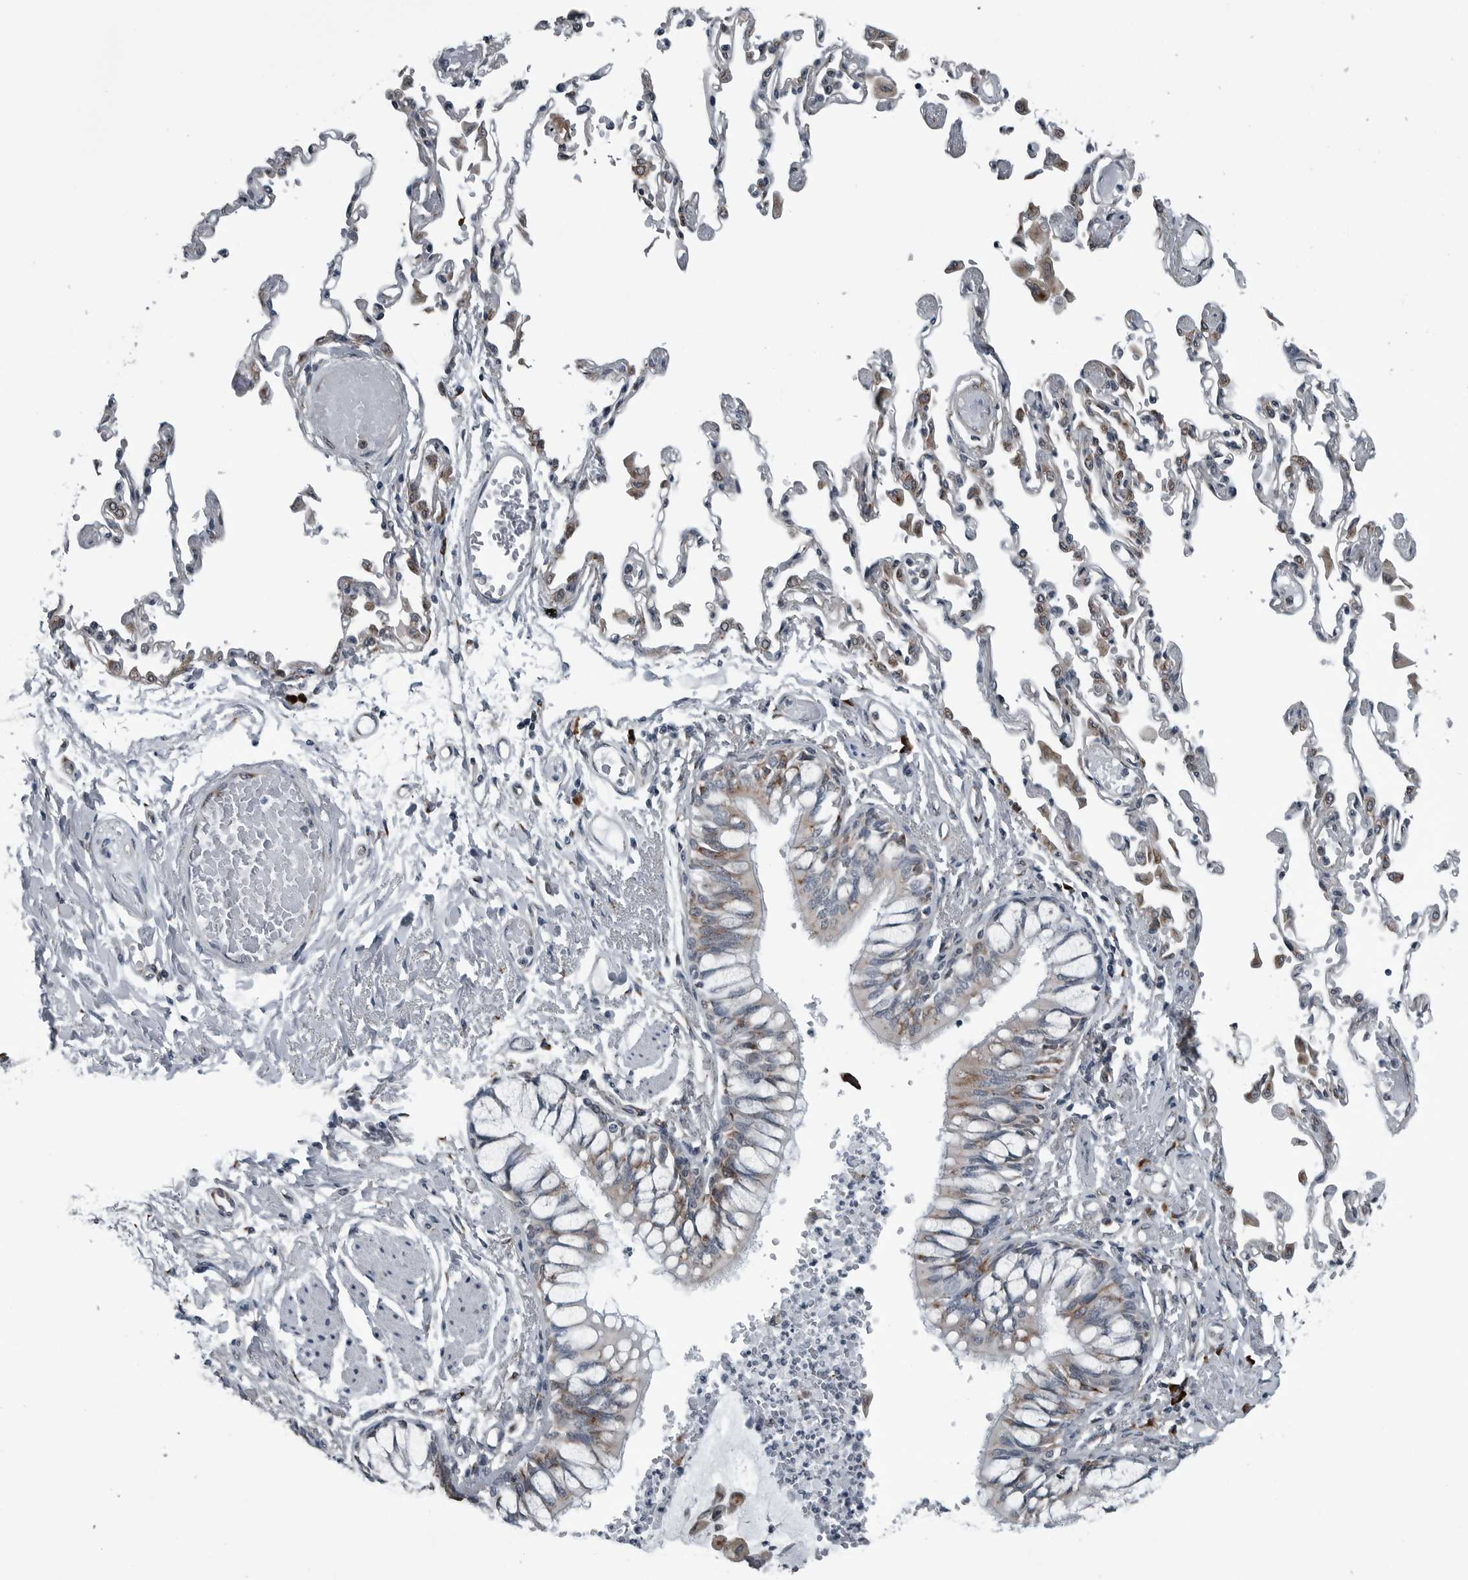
{"staining": {"intensity": "weak", "quantity": "<25%", "location": "cytoplasmic/membranous"}, "tissue": "bronchus", "cell_type": "Respiratory epithelial cells", "image_type": "normal", "snomed": [{"axis": "morphology", "description": "Normal tissue, NOS"}, {"axis": "topography", "description": "Cartilage tissue"}, {"axis": "topography", "description": "Bronchus"}, {"axis": "topography", "description": "Lung"}], "caption": "This is an immunohistochemistry (IHC) image of unremarkable bronchus. There is no staining in respiratory epithelial cells.", "gene": "CEP85", "patient": {"sex": "female", "age": 49}}